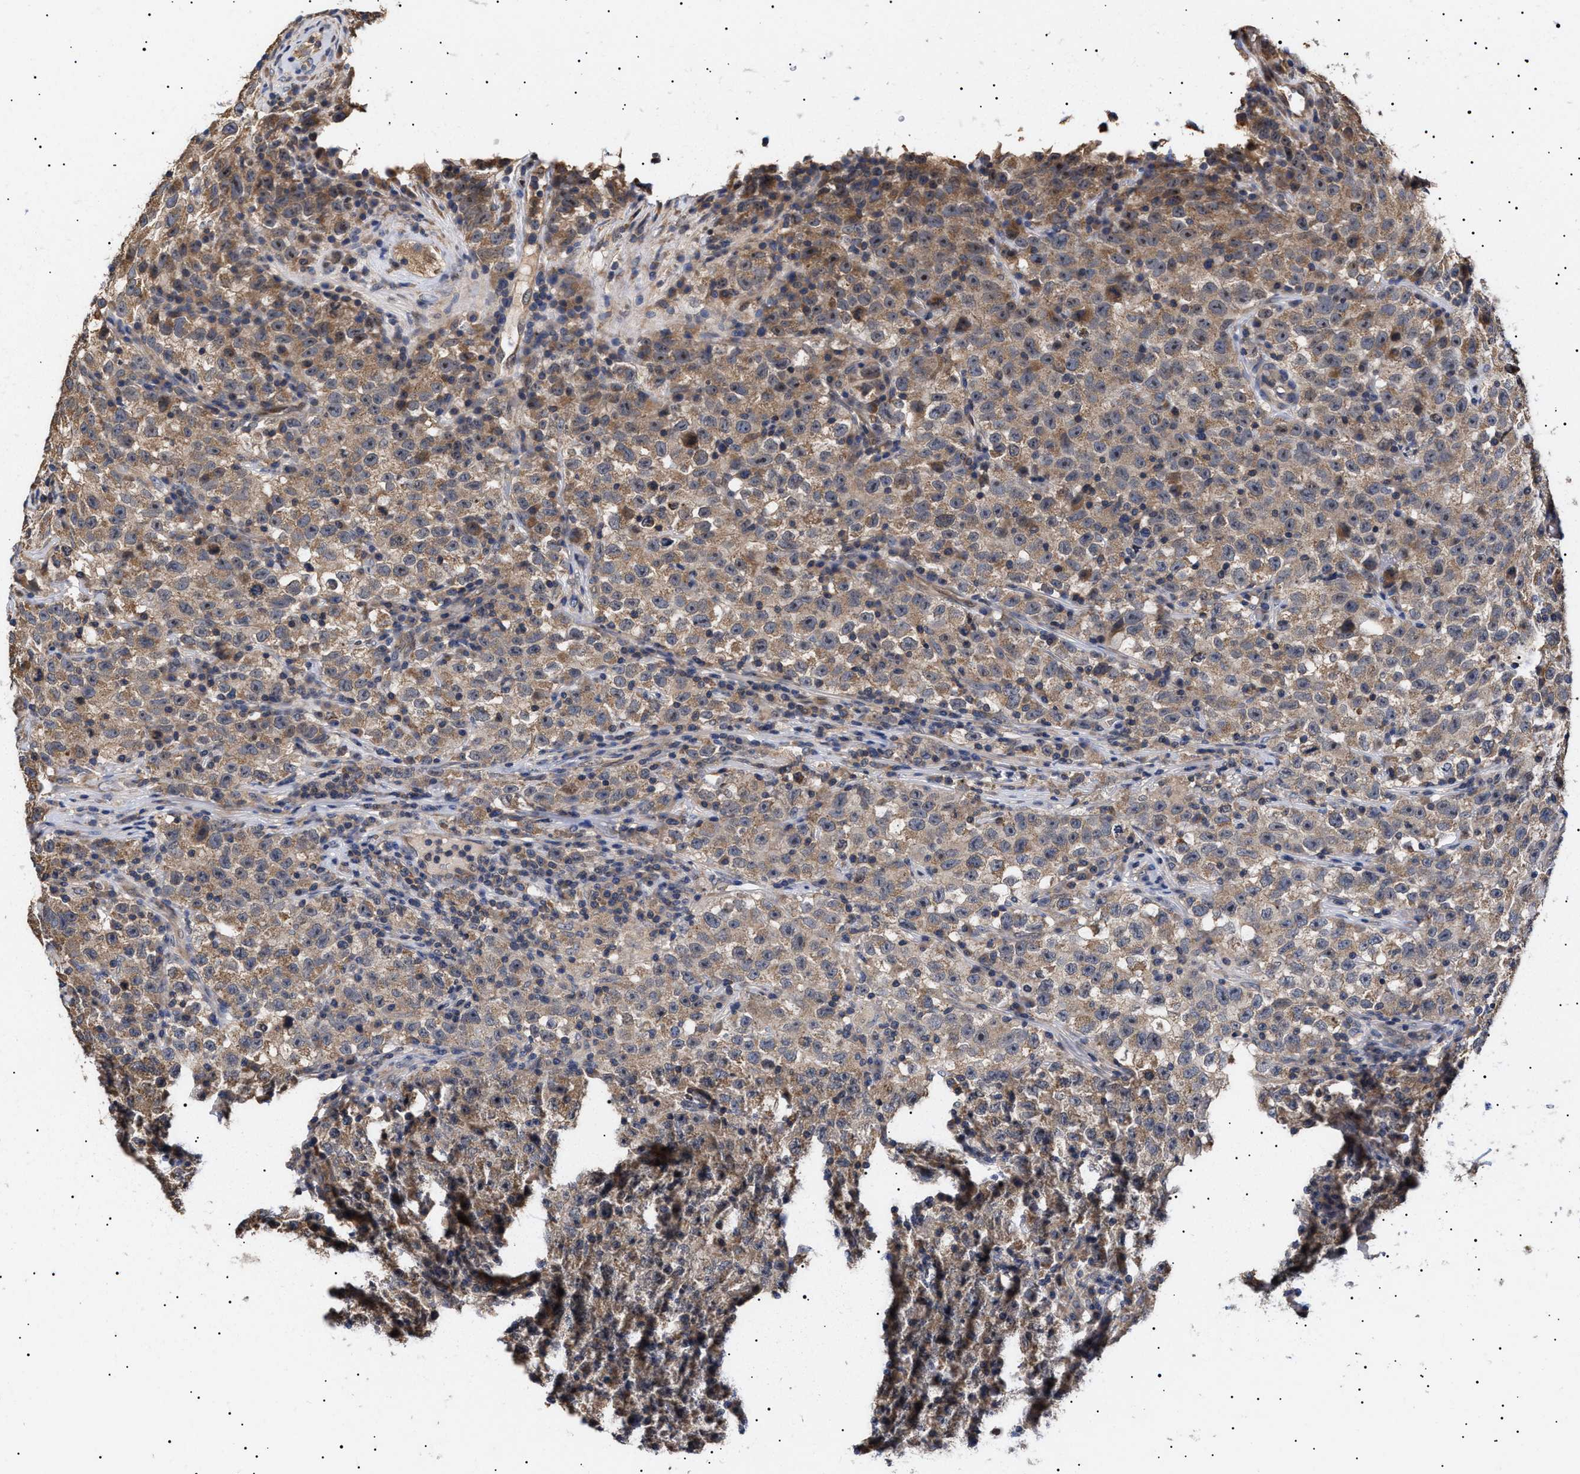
{"staining": {"intensity": "weak", "quantity": ">75%", "location": "cytoplasmic/membranous"}, "tissue": "testis cancer", "cell_type": "Tumor cells", "image_type": "cancer", "snomed": [{"axis": "morphology", "description": "Seminoma, NOS"}, {"axis": "topography", "description": "Testis"}], "caption": "Immunohistochemical staining of testis cancer shows low levels of weak cytoplasmic/membranous positivity in about >75% of tumor cells. Nuclei are stained in blue.", "gene": "KRBA1", "patient": {"sex": "male", "age": 22}}